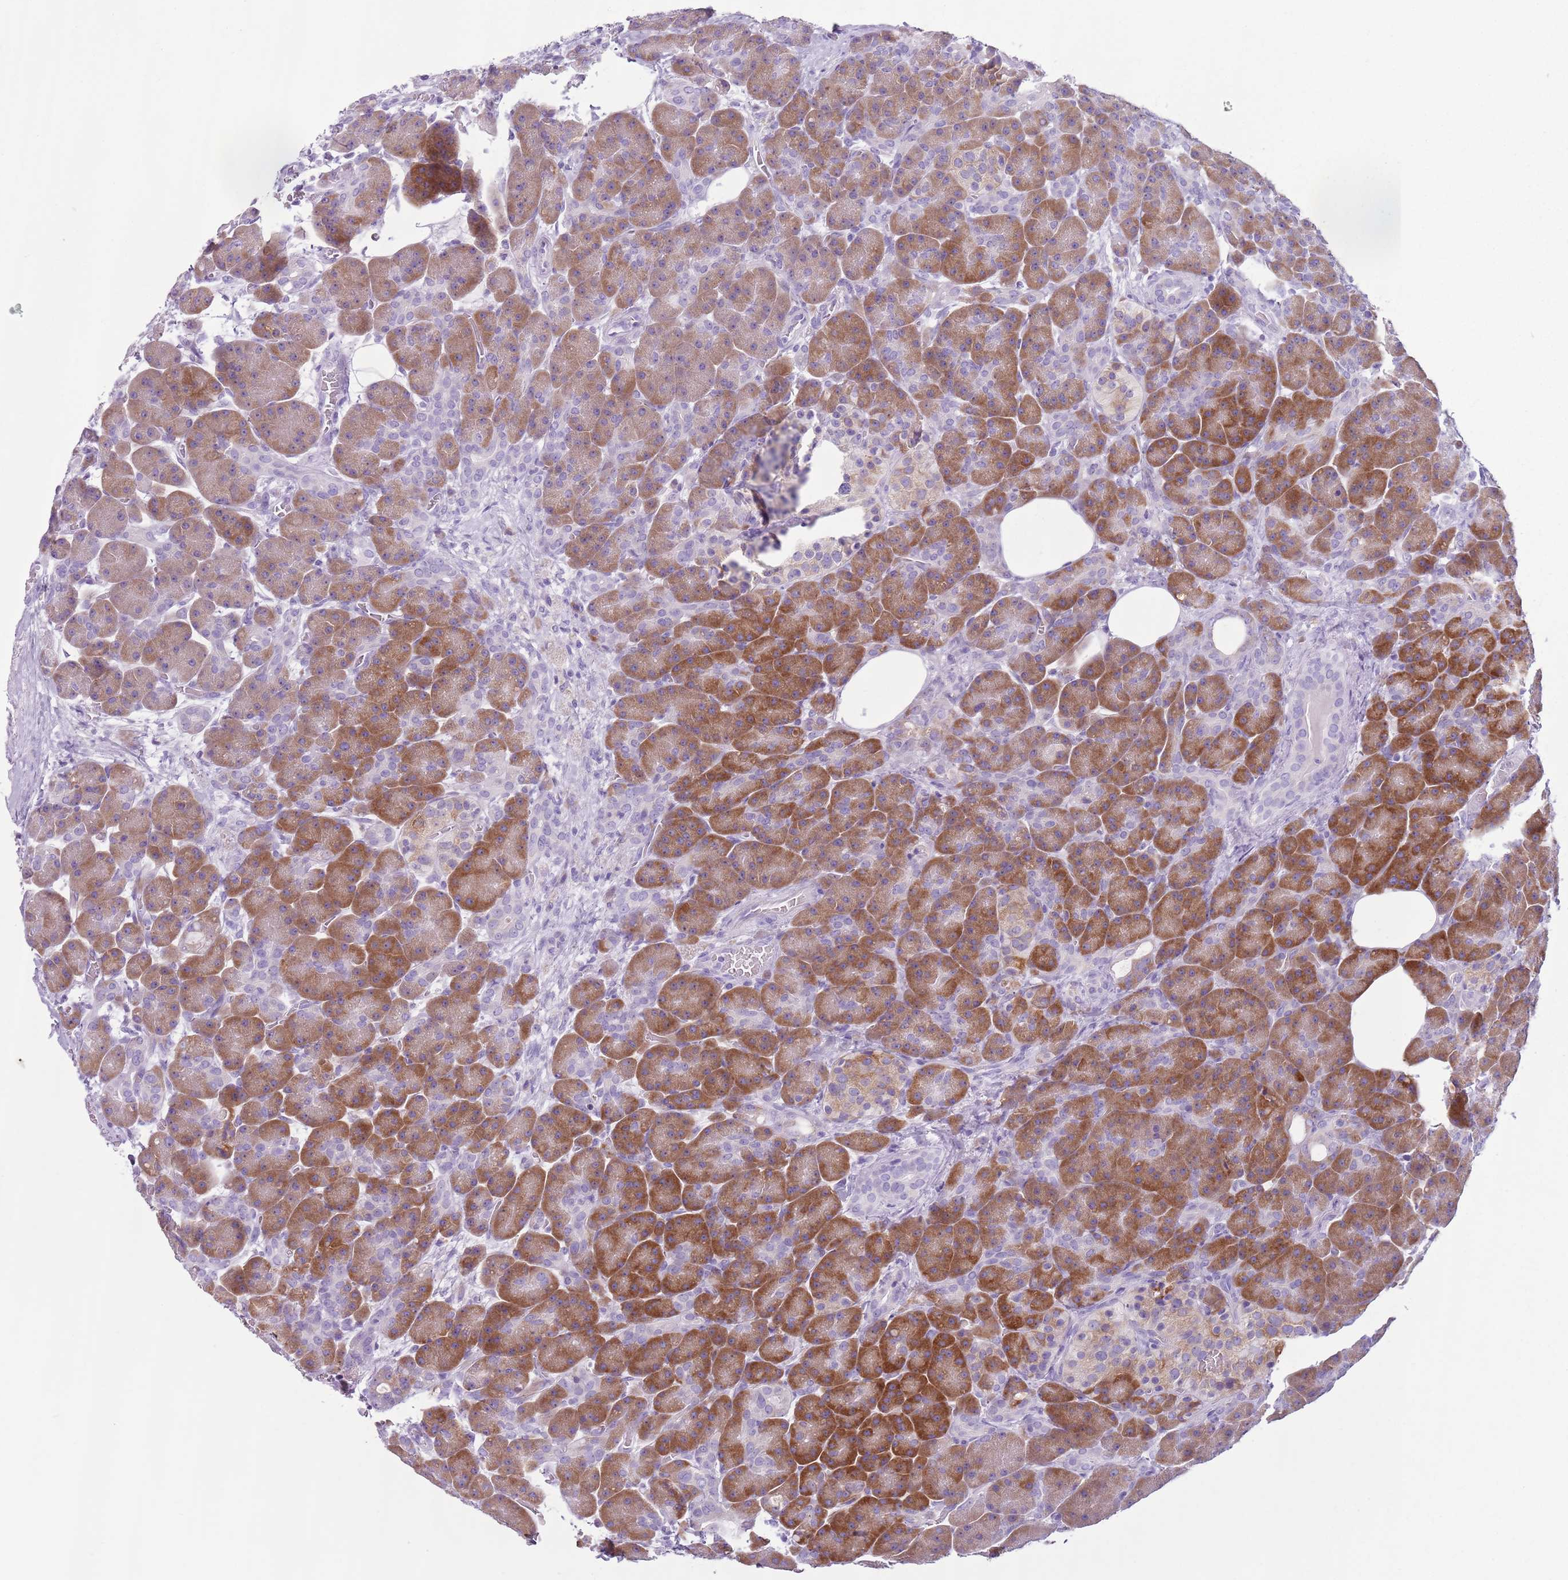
{"staining": {"intensity": "strong", "quantity": "25%-75%", "location": "cytoplasmic/membranous"}, "tissue": "pancreas", "cell_type": "Exocrine glandular cells", "image_type": "normal", "snomed": [{"axis": "morphology", "description": "Normal tissue, NOS"}, {"axis": "topography", "description": "Pancreas"}], "caption": "Immunohistochemical staining of benign human pancreas shows 25%-75% levels of strong cytoplasmic/membranous protein positivity in approximately 25%-75% of exocrine glandular cells. (Stains: DAB in brown, nuclei in blue, Microscopy: brightfield microscopy at high magnification).", "gene": "HYOU1", "patient": {"sex": "male", "age": 63}}